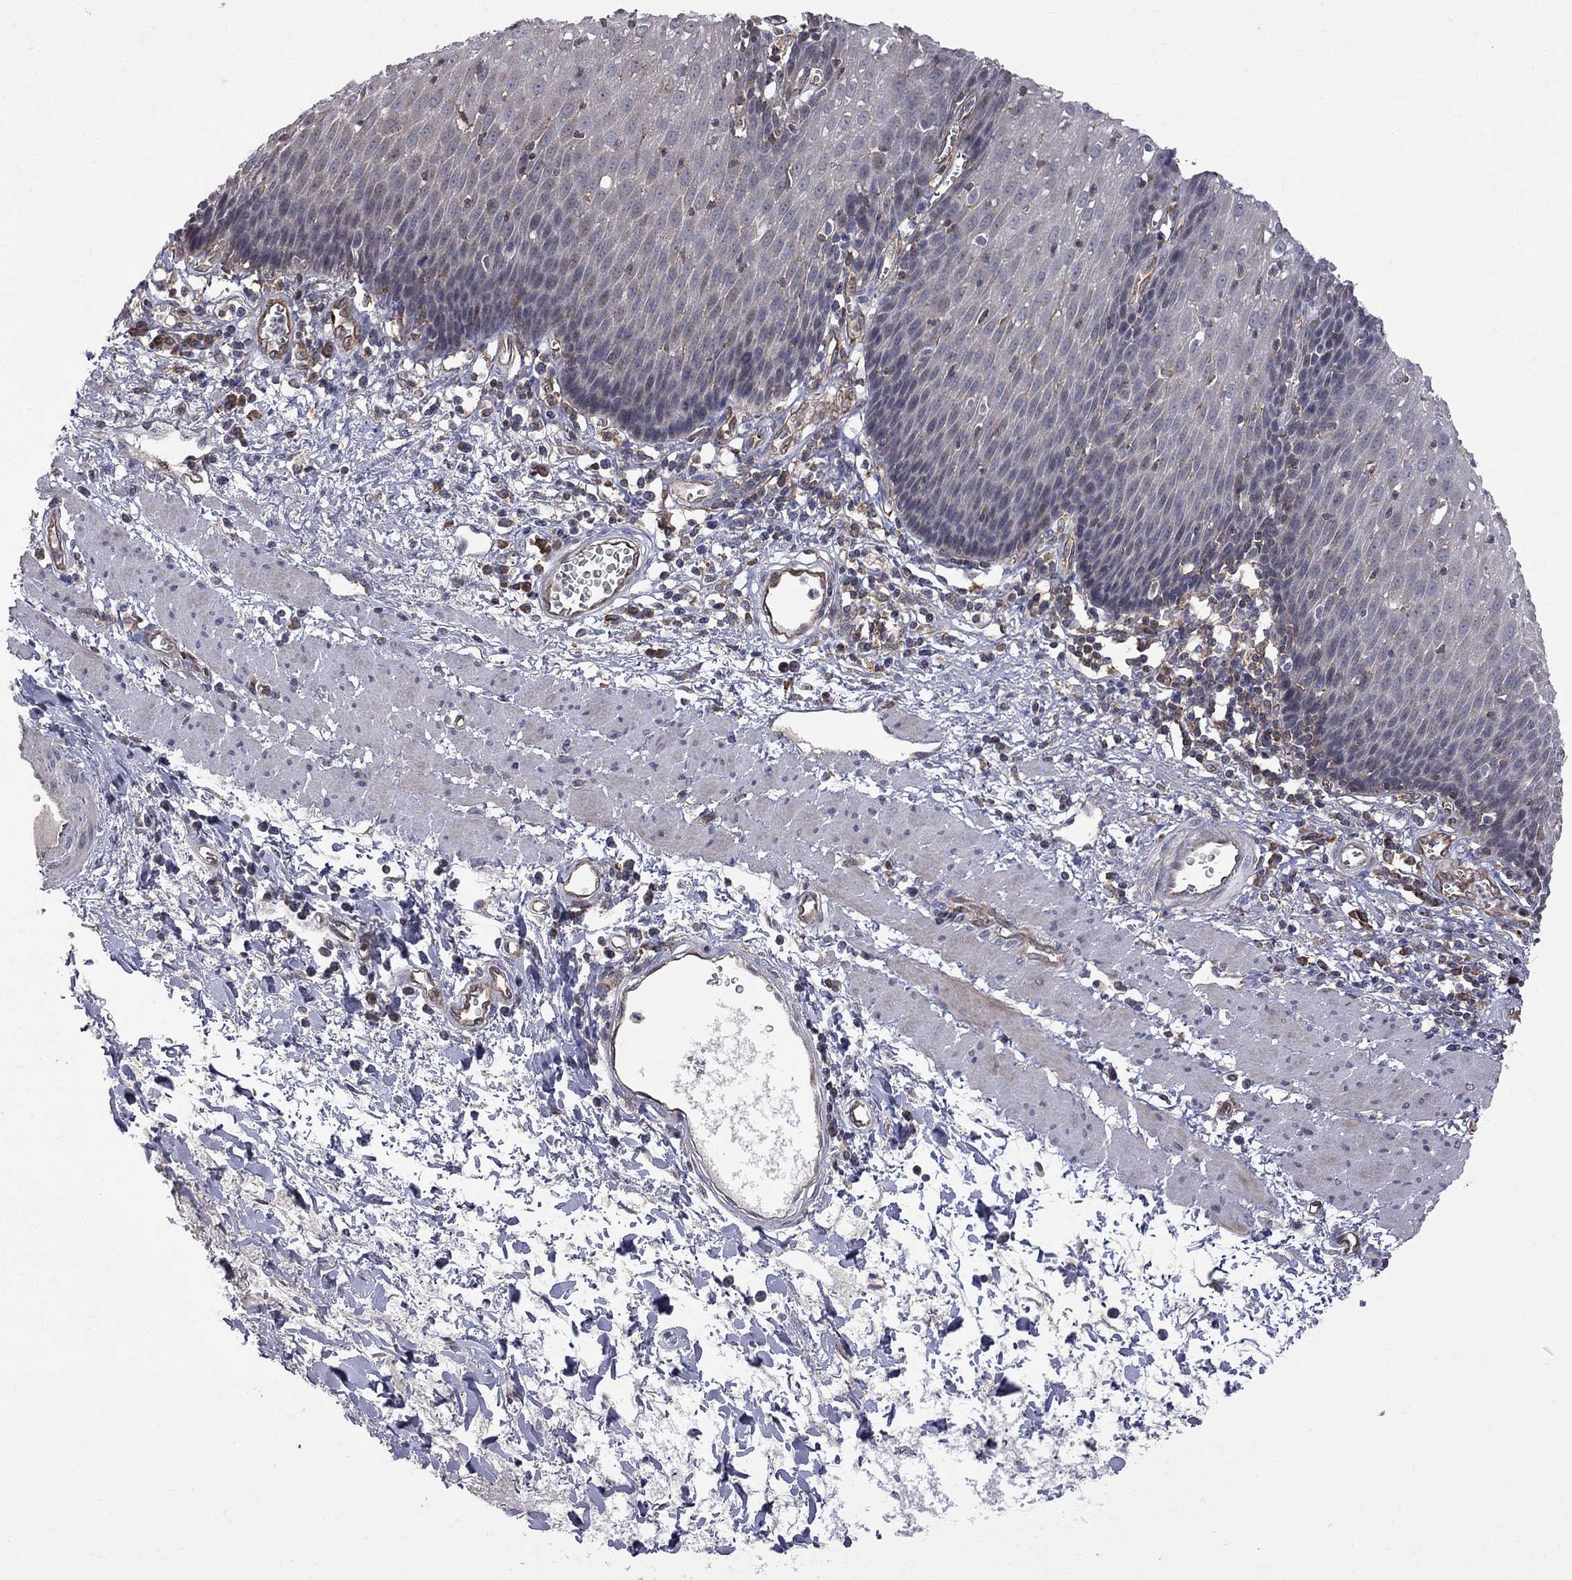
{"staining": {"intensity": "weak", "quantity": "<25%", "location": "cytoplasmic/membranous"}, "tissue": "esophagus", "cell_type": "Squamous epithelial cells", "image_type": "normal", "snomed": [{"axis": "morphology", "description": "Normal tissue, NOS"}, {"axis": "topography", "description": "Esophagus"}], "caption": "Immunohistochemistry (IHC) of normal human esophagus displays no positivity in squamous epithelial cells.", "gene": "ABI3", "patient": {"sex": "male", "age": 57}}